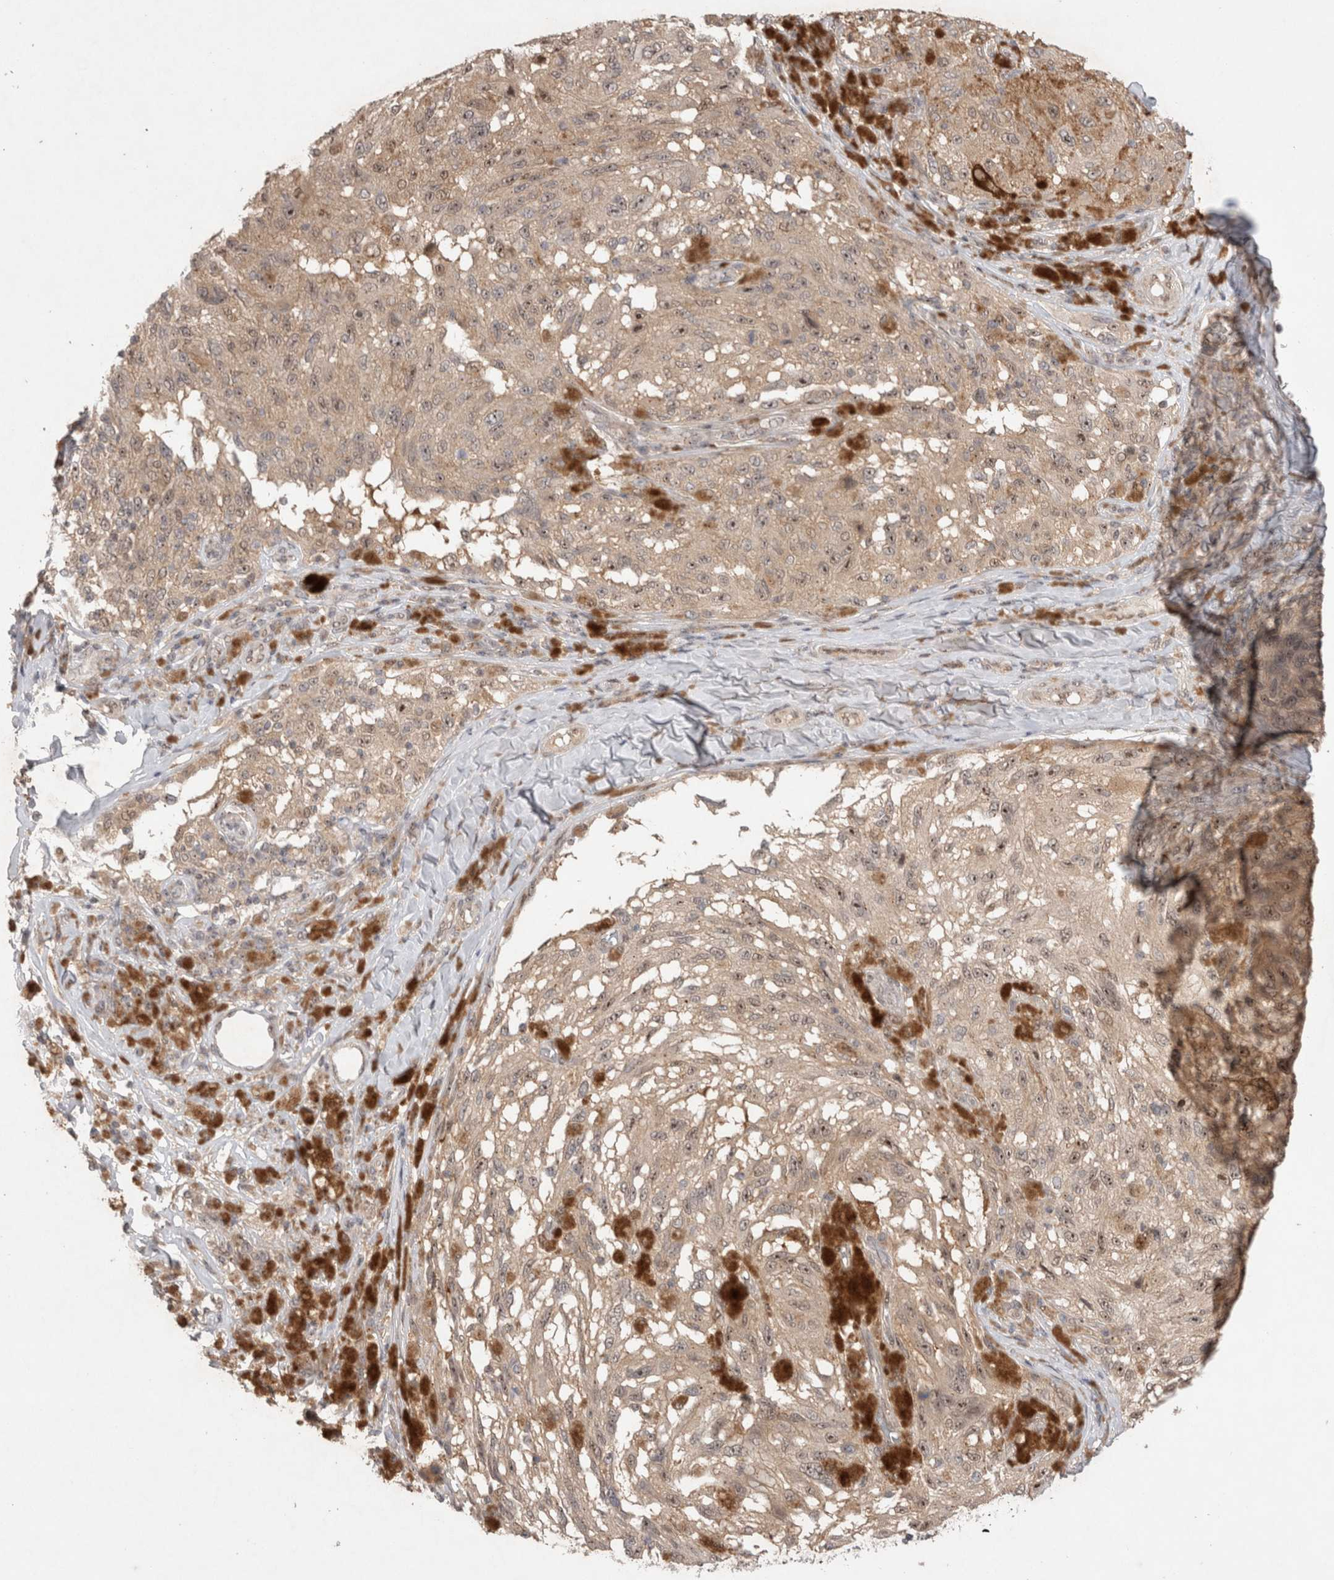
{"staining": {"intensity": "weak", "quantity": "25%-75%", "location": "nuclear"}, "tissue": "melanoma", "cell_type": "Tumor cells", "image_type": "cancer", "snomed": [{"axis": "morphology", "description": "Malignant melanoma, NOS"}, {"axis": "topography", "description": "Skin"}], "caption": "The immunohistochemical stain shows weak nuclear positivity in tumor cells of melanoma tissue.", "gene": "SLC29A1", "patient": {"sex": "female", "age": 73}}